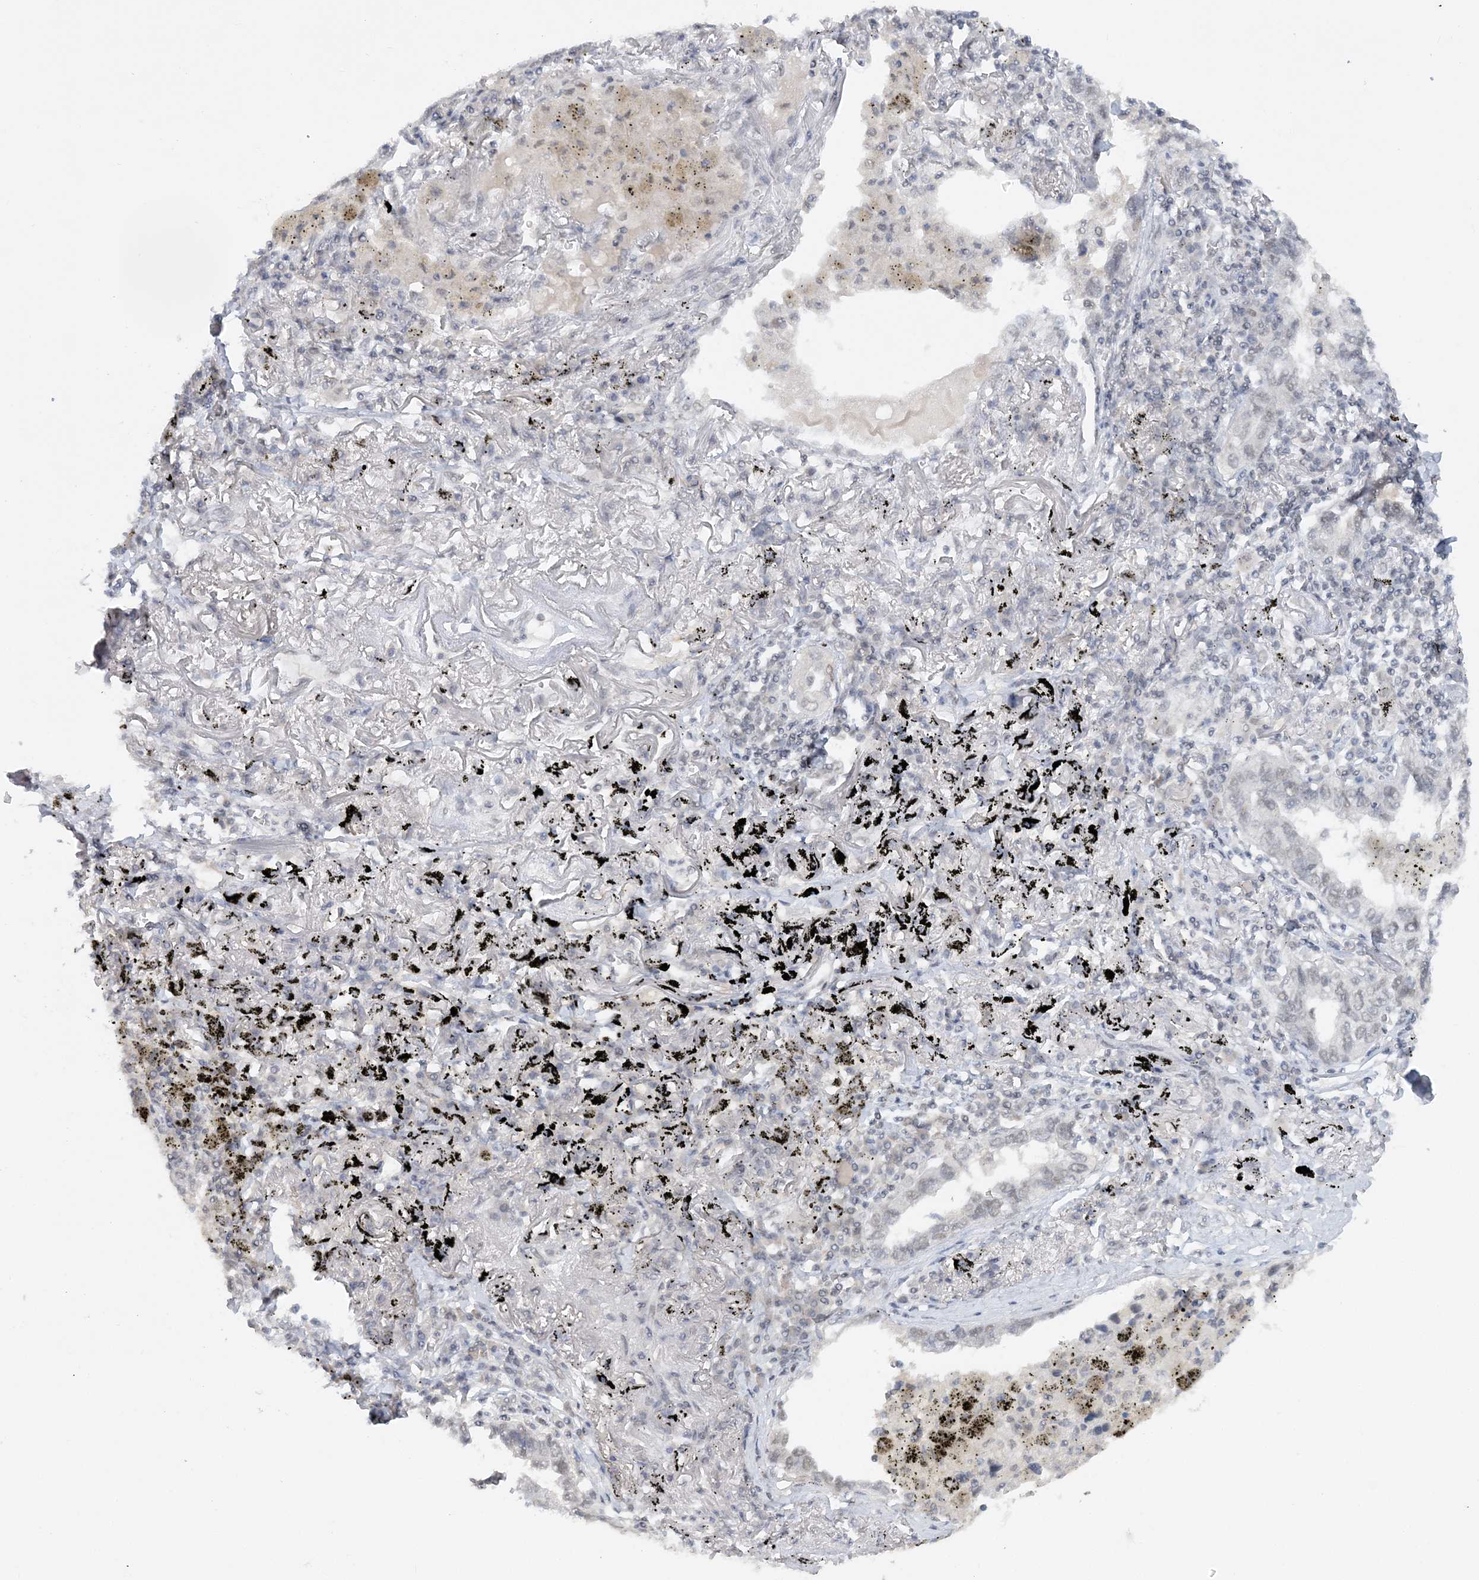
{"staining": {"intensity": "negative", "quantity": "none", "location": "none"}, "tissue": "lung cancer", "cell_type": "Tumor cells", "image_type": "cancer", "snomed": [{"axis": "morphology", "description": "Adenocarcinoma, NOS"}, {"axis": "topography", "description": "Lung"}], "caption": "There is no significant staining in tumor cells of lung adenocarcinoma.", "gene": "KMT2D", "patient": {"sex": "male", "age": 65}}